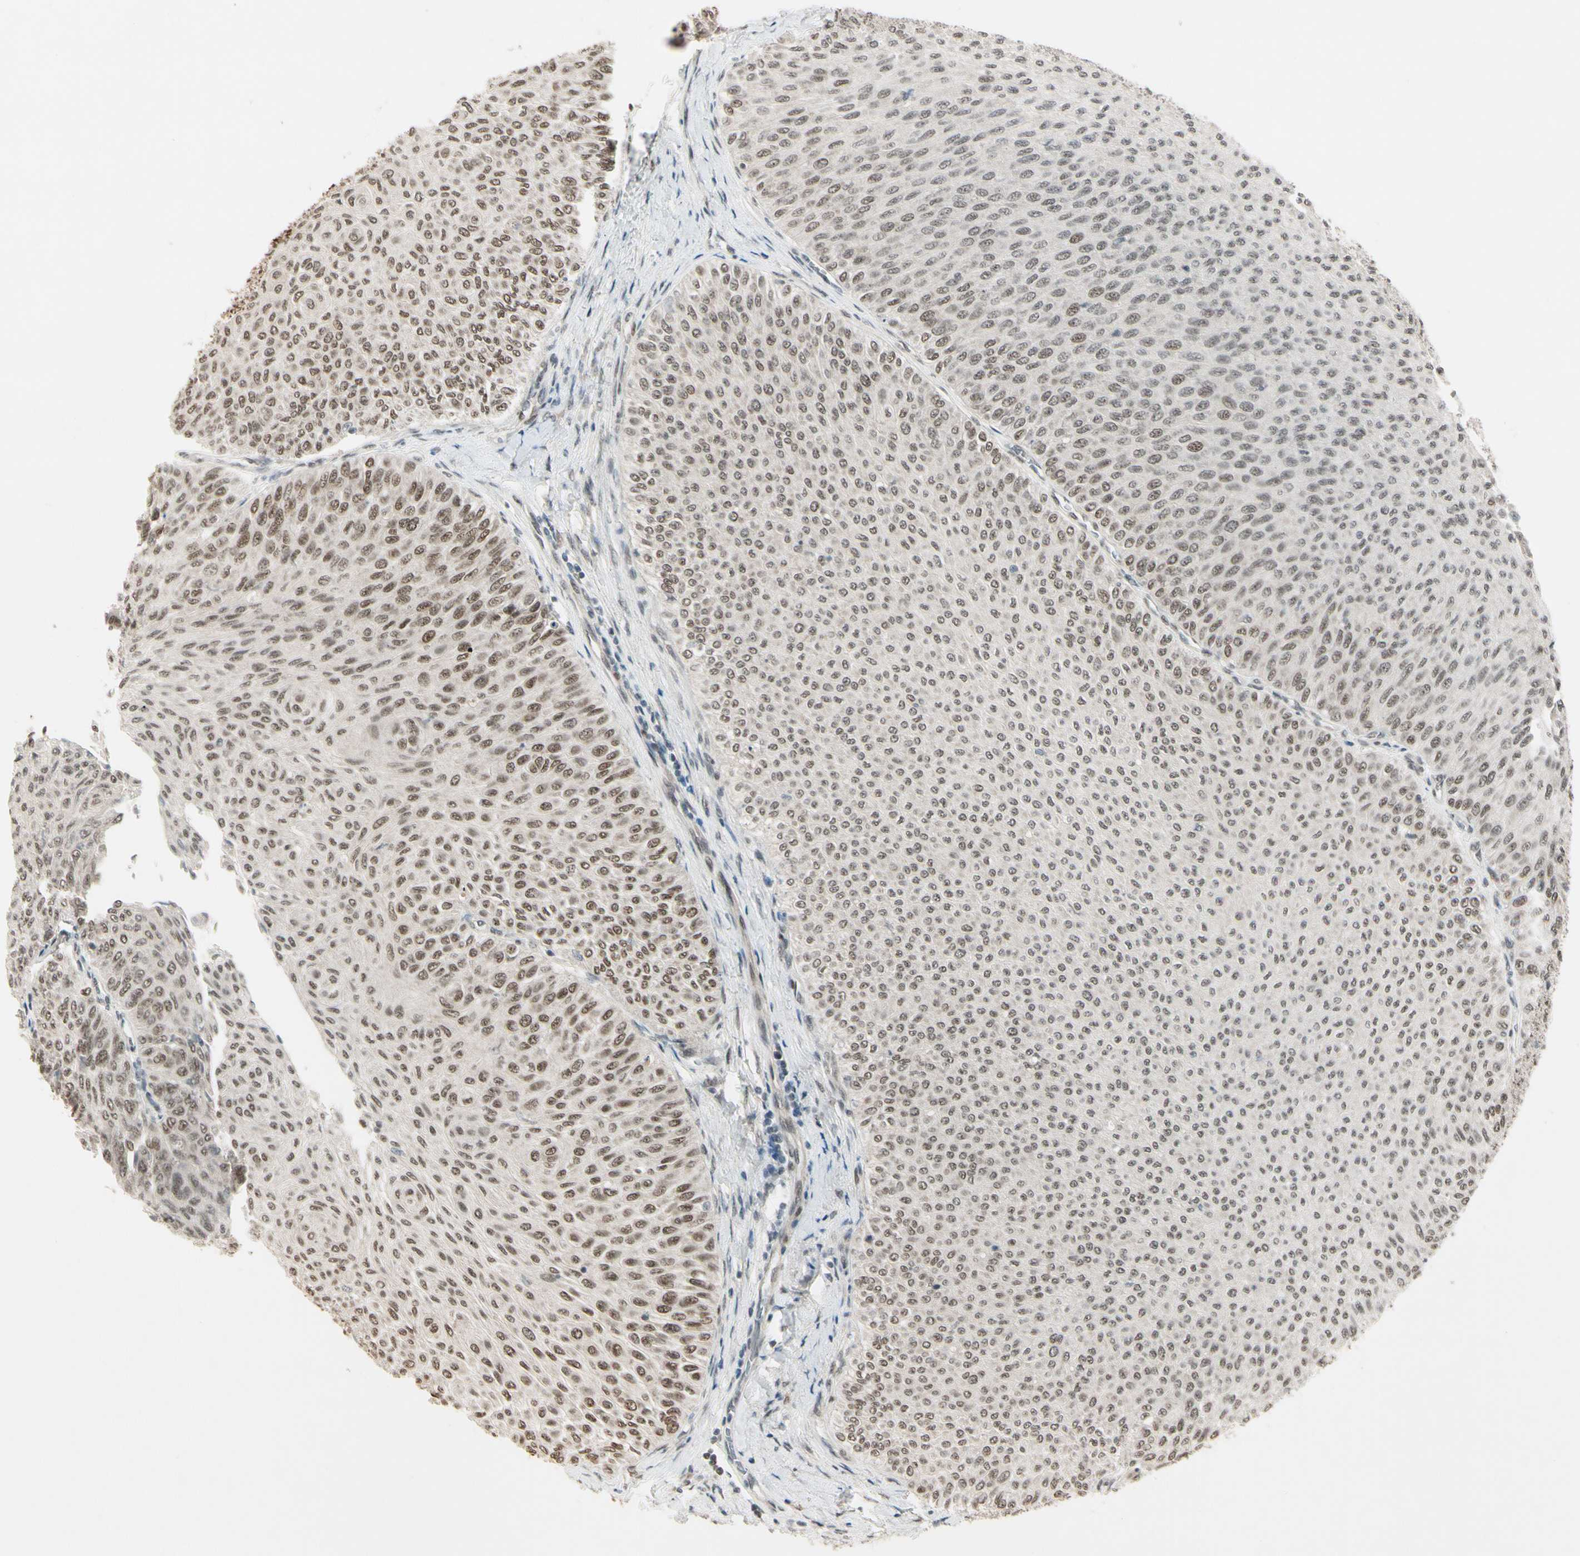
{"staining": {"intensity": "moderate", "quantity": ">75%", "location": "nuclear"}, "tissue": "urothelial cancer", "cell_type": "Tumor cells", "image_type": "cancer", "snomed": [{"axis": "morphology", "description": "Urothelial carcinoma, Low grade"}, {"axis": "topography", "description": "Urinary bladder"}], "caption": "IHC staining of low-grade urothelial carcinoma, which demonstrates medium levels of moderate nuclear staining in about >75% of tumor cells indicating moderate nuclear protein positivity. The staining was performed using DAB (brown) for protein detection and nuclei were counterstained in hematoxylin (blue).", "gene": "CHAMP1", "patient": {"sex": "male", "age": 78}}